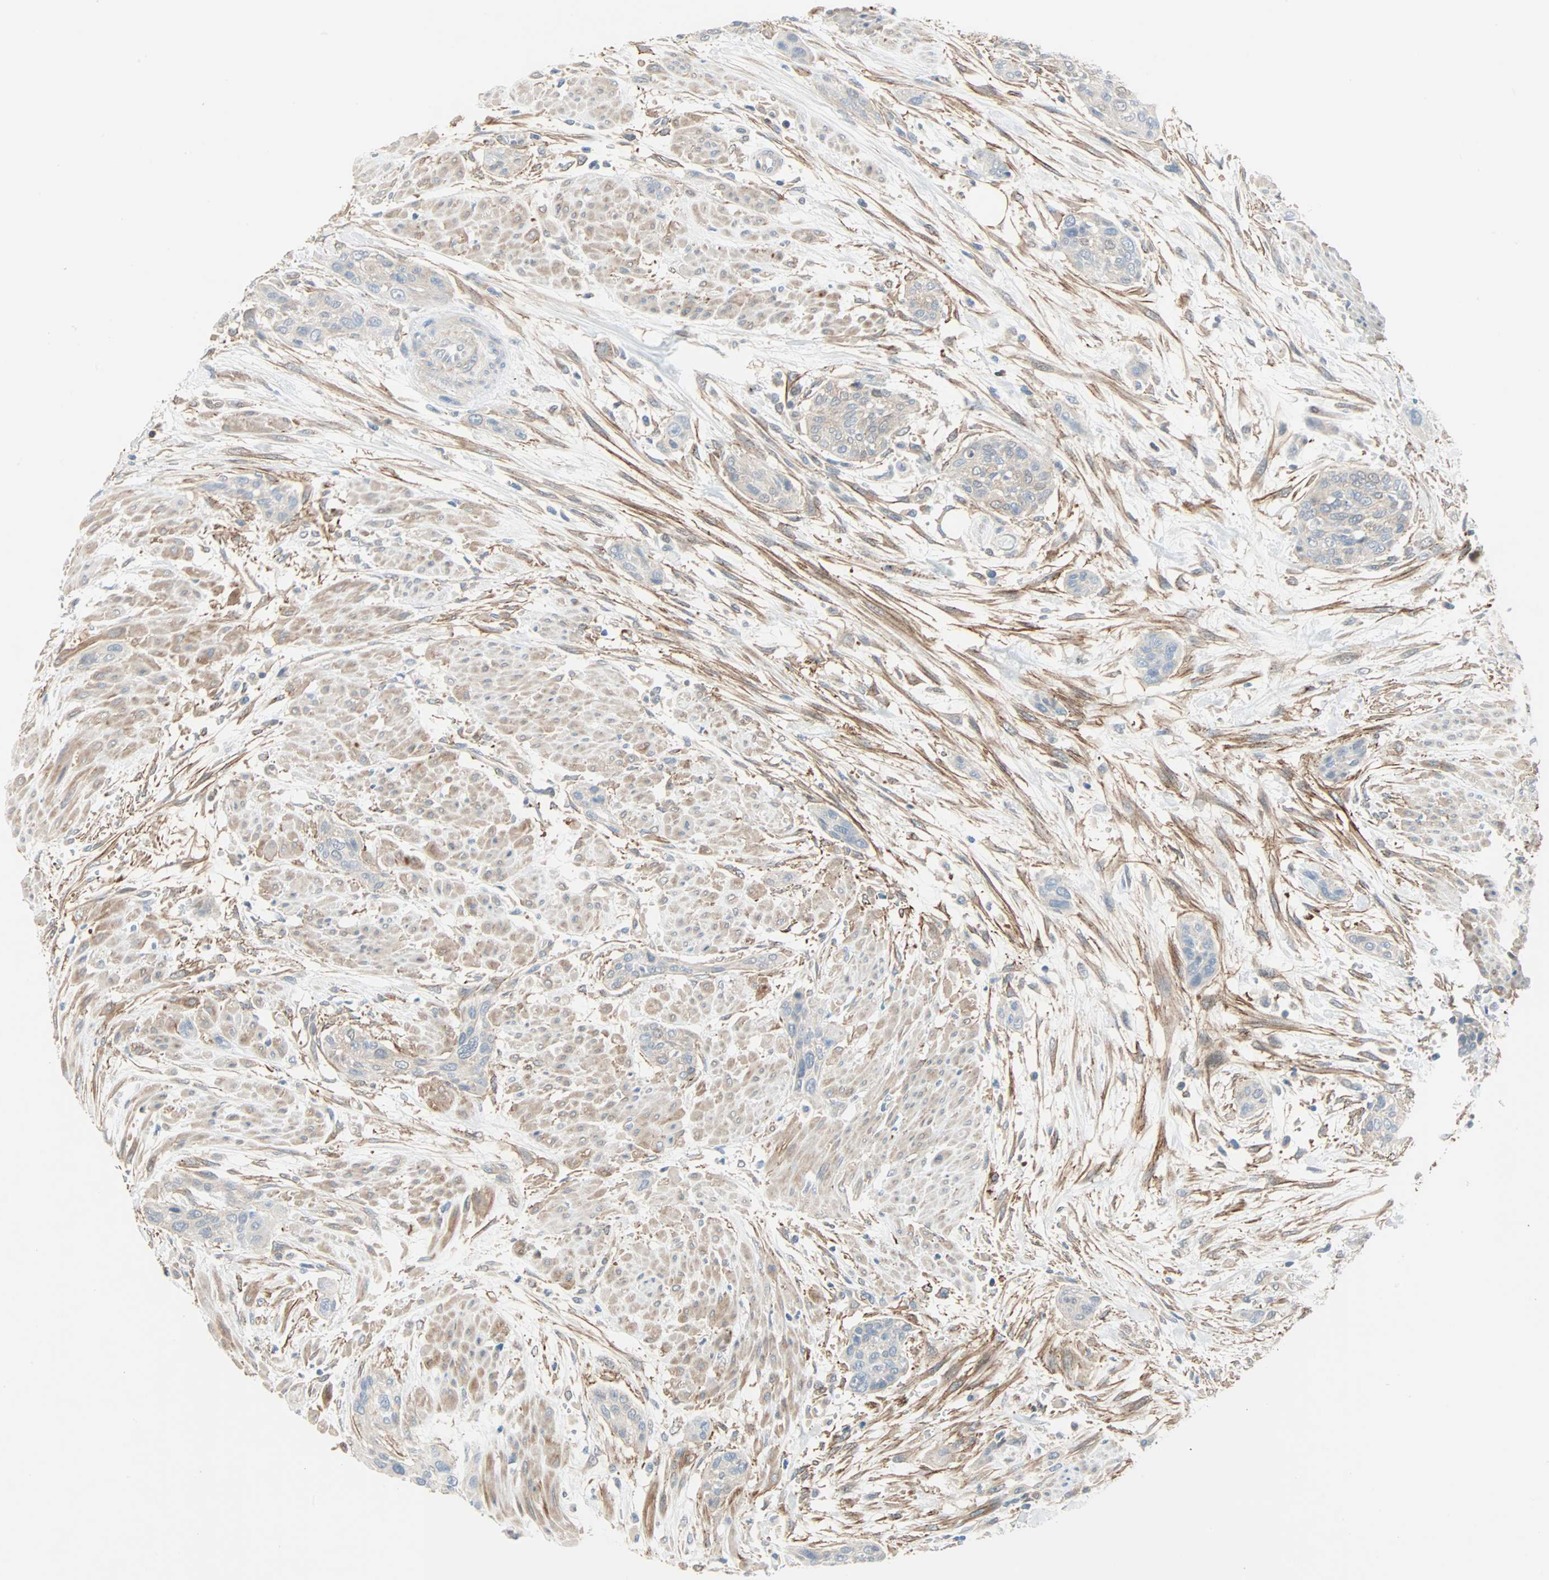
{"staining": {"intensity": "weak", "quantity": "25%-75%", "location": "cytoplasmic/membranous"}, "tissue": "urothelial cancer", "cell_type": "Tumor cells", "image_type": "cancer", "snomed": [{"axis": "morphology", "description": "Urothelial carcinoma, High grade"}, {"axis": "topography", "description": "Urinary bladder"}], "caption": "Urothelial cancer was stained to show a protein in brown. There is low levels of weak cytoplasmic/membranous positivity in about 25%-75% of tumor cells.", "gene": "TNFRSF12A", "patient": {"sex": "male", "age": 35}}